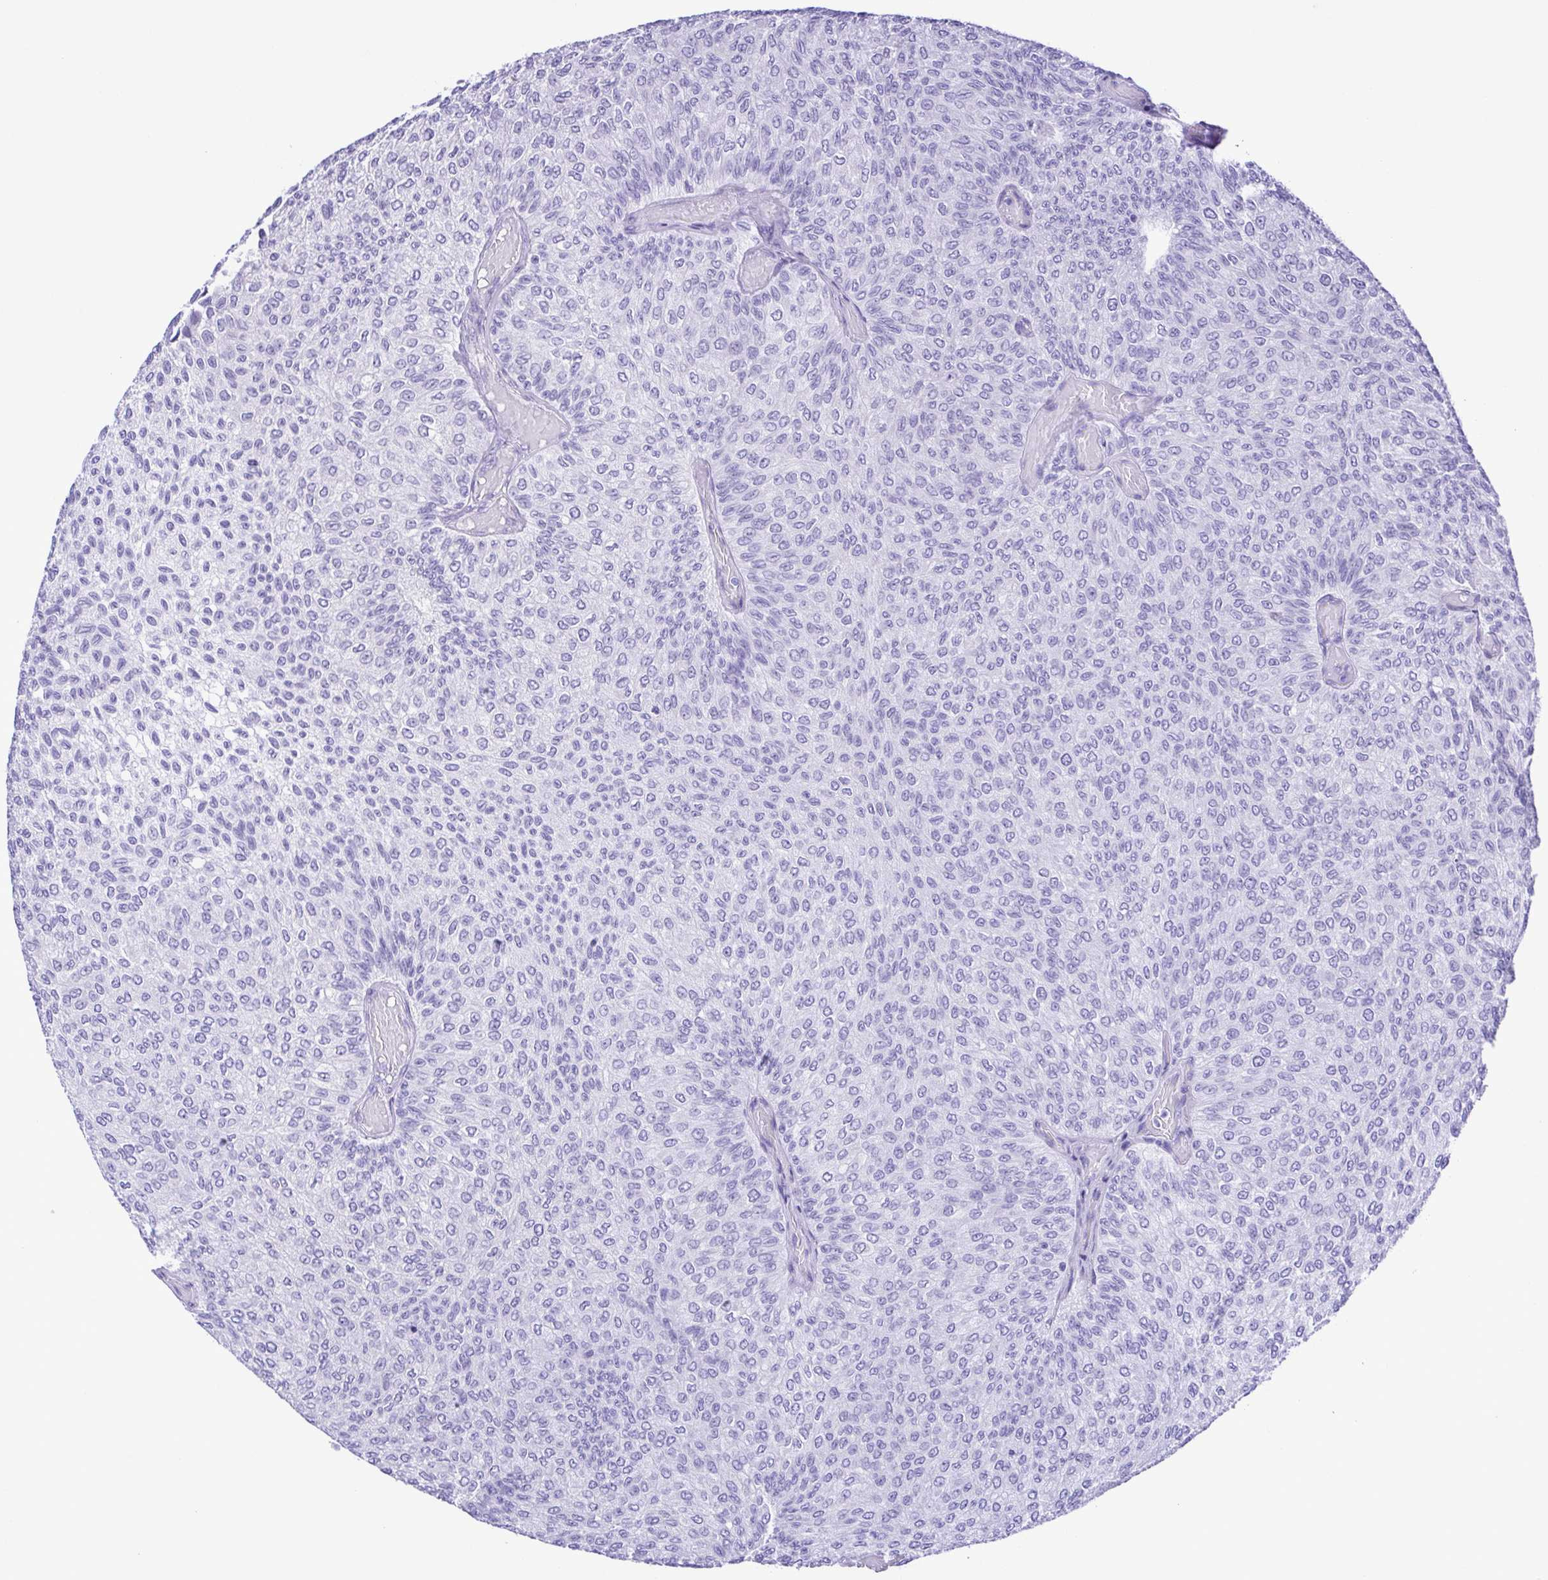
{"staining": {"intensity": "negative", "quantity": "none", "location": "none"}, "tissue": "urothelial cancer", "cell_type": "Tumor cells", "image_type": "cancer", "snomed": [{"axis": "morphology", "description": "Urothelial carcinoma, Low grade"}, {"axis": "topography", "description": "Urinary bladder"}], "caption": "Micrograph shows no protein staining in tumor cells of urothelial cancer tissue.", "gene": "PAK3", "patient": {"sex": "male", "age": 78}}